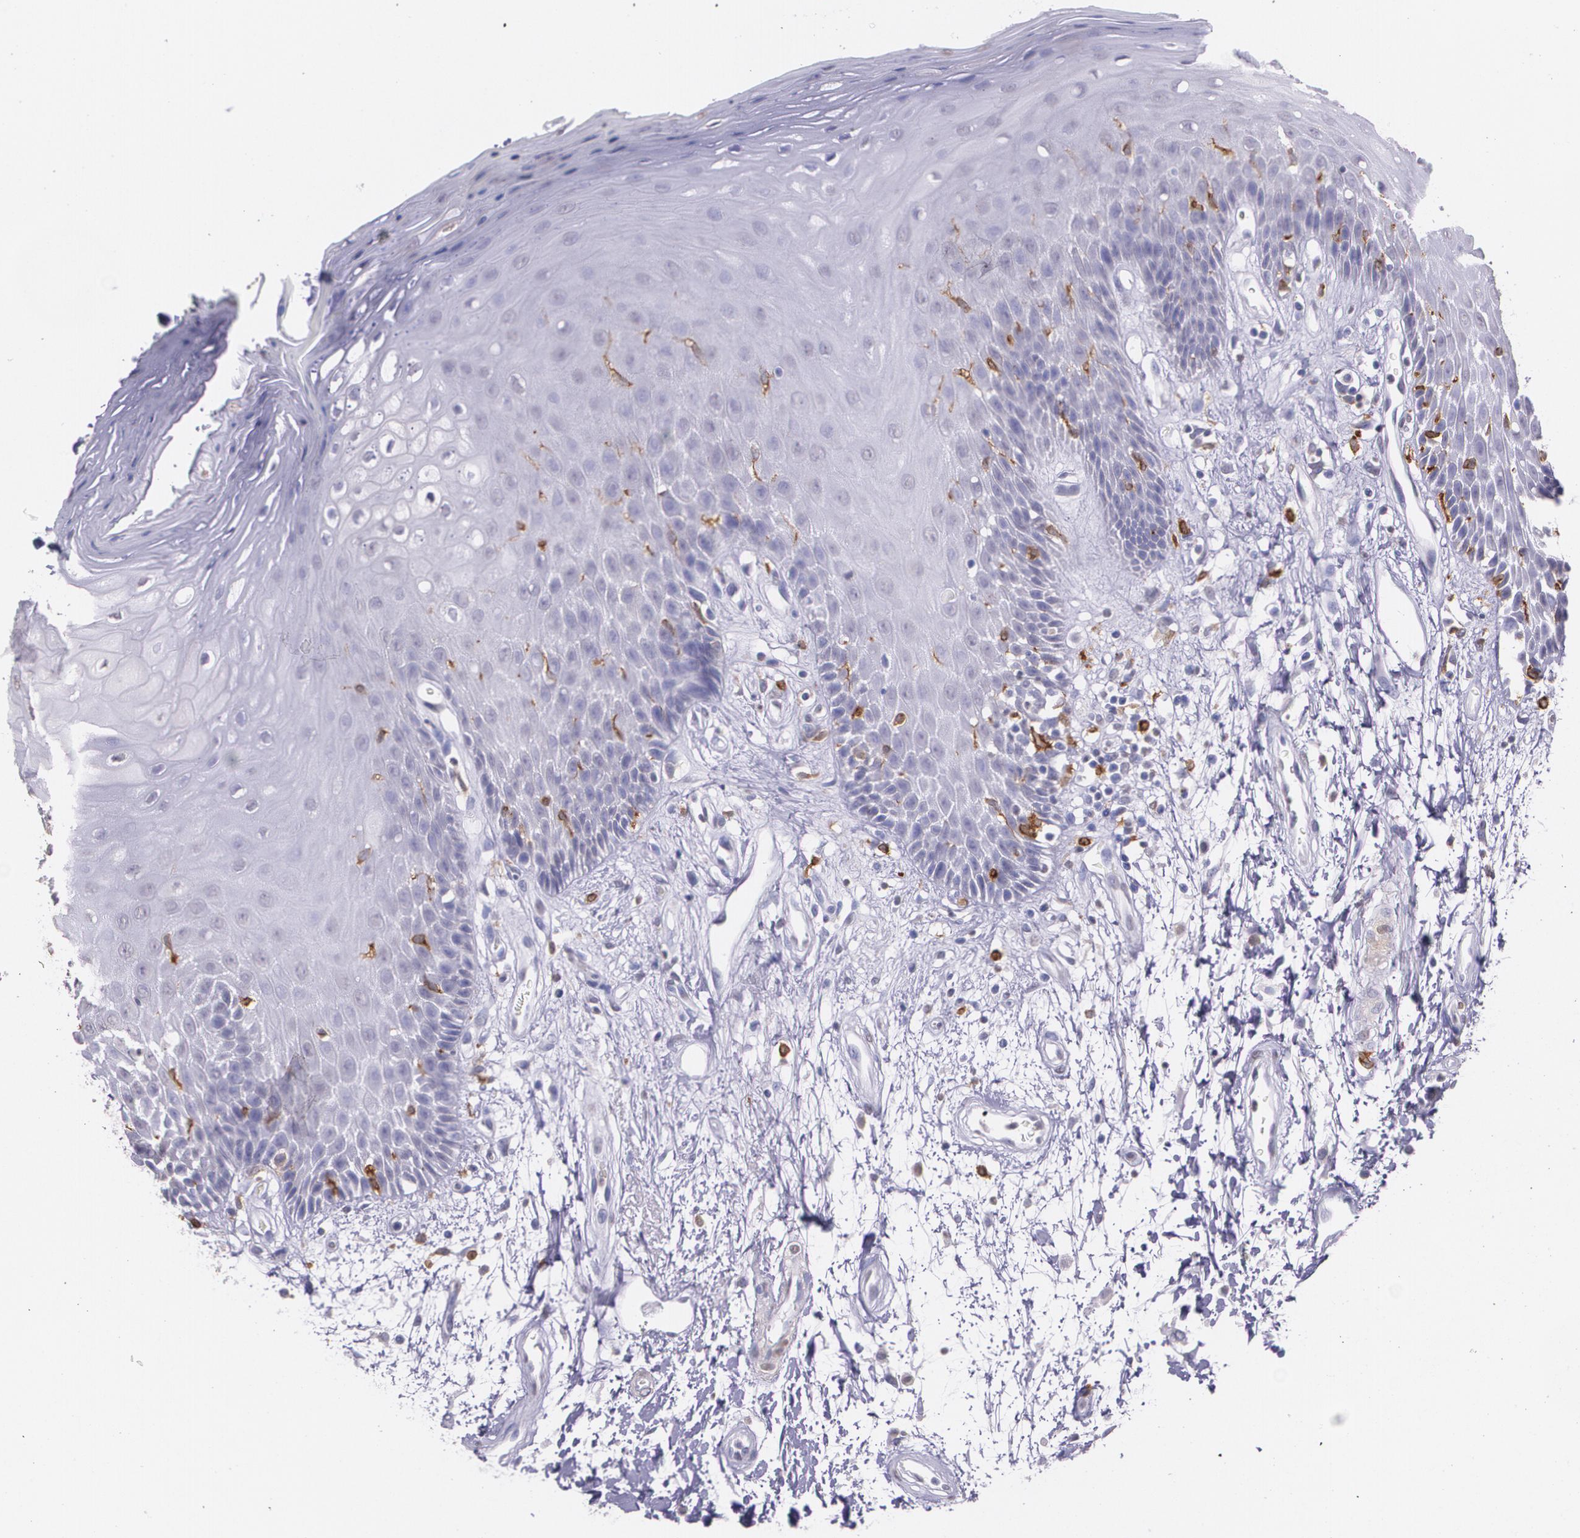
{"staining": {"intensity": "moderate", "quantity": "<25%", "location": "cytoplasmic/membranous"}, "tissue": "oral mucosa", "cell_type": "Squamous epithelial cells", "image_type": "normal", "snomed": [{"axis": "morphology", "description": "Normal tissue, NOS"}, {"axis": "morphology", "description": "Squamous cell carcinoma, NOS"}, {"axis": "topography", "description": "Skeletal muscle"}, {"axis": "topography", "description": "Oral tissue"}, {"axis": "topography", "description": "Head-Neck"}], "caption": "Unremarkable oral mucosa demonstrates moderate cytoplasmic/membranous staining in approximately <25% of squamous epithelial cells, visualized by immunohistochemistry.", "gene": "RTN1", "patient": {"sex": "female", "age": 84}}